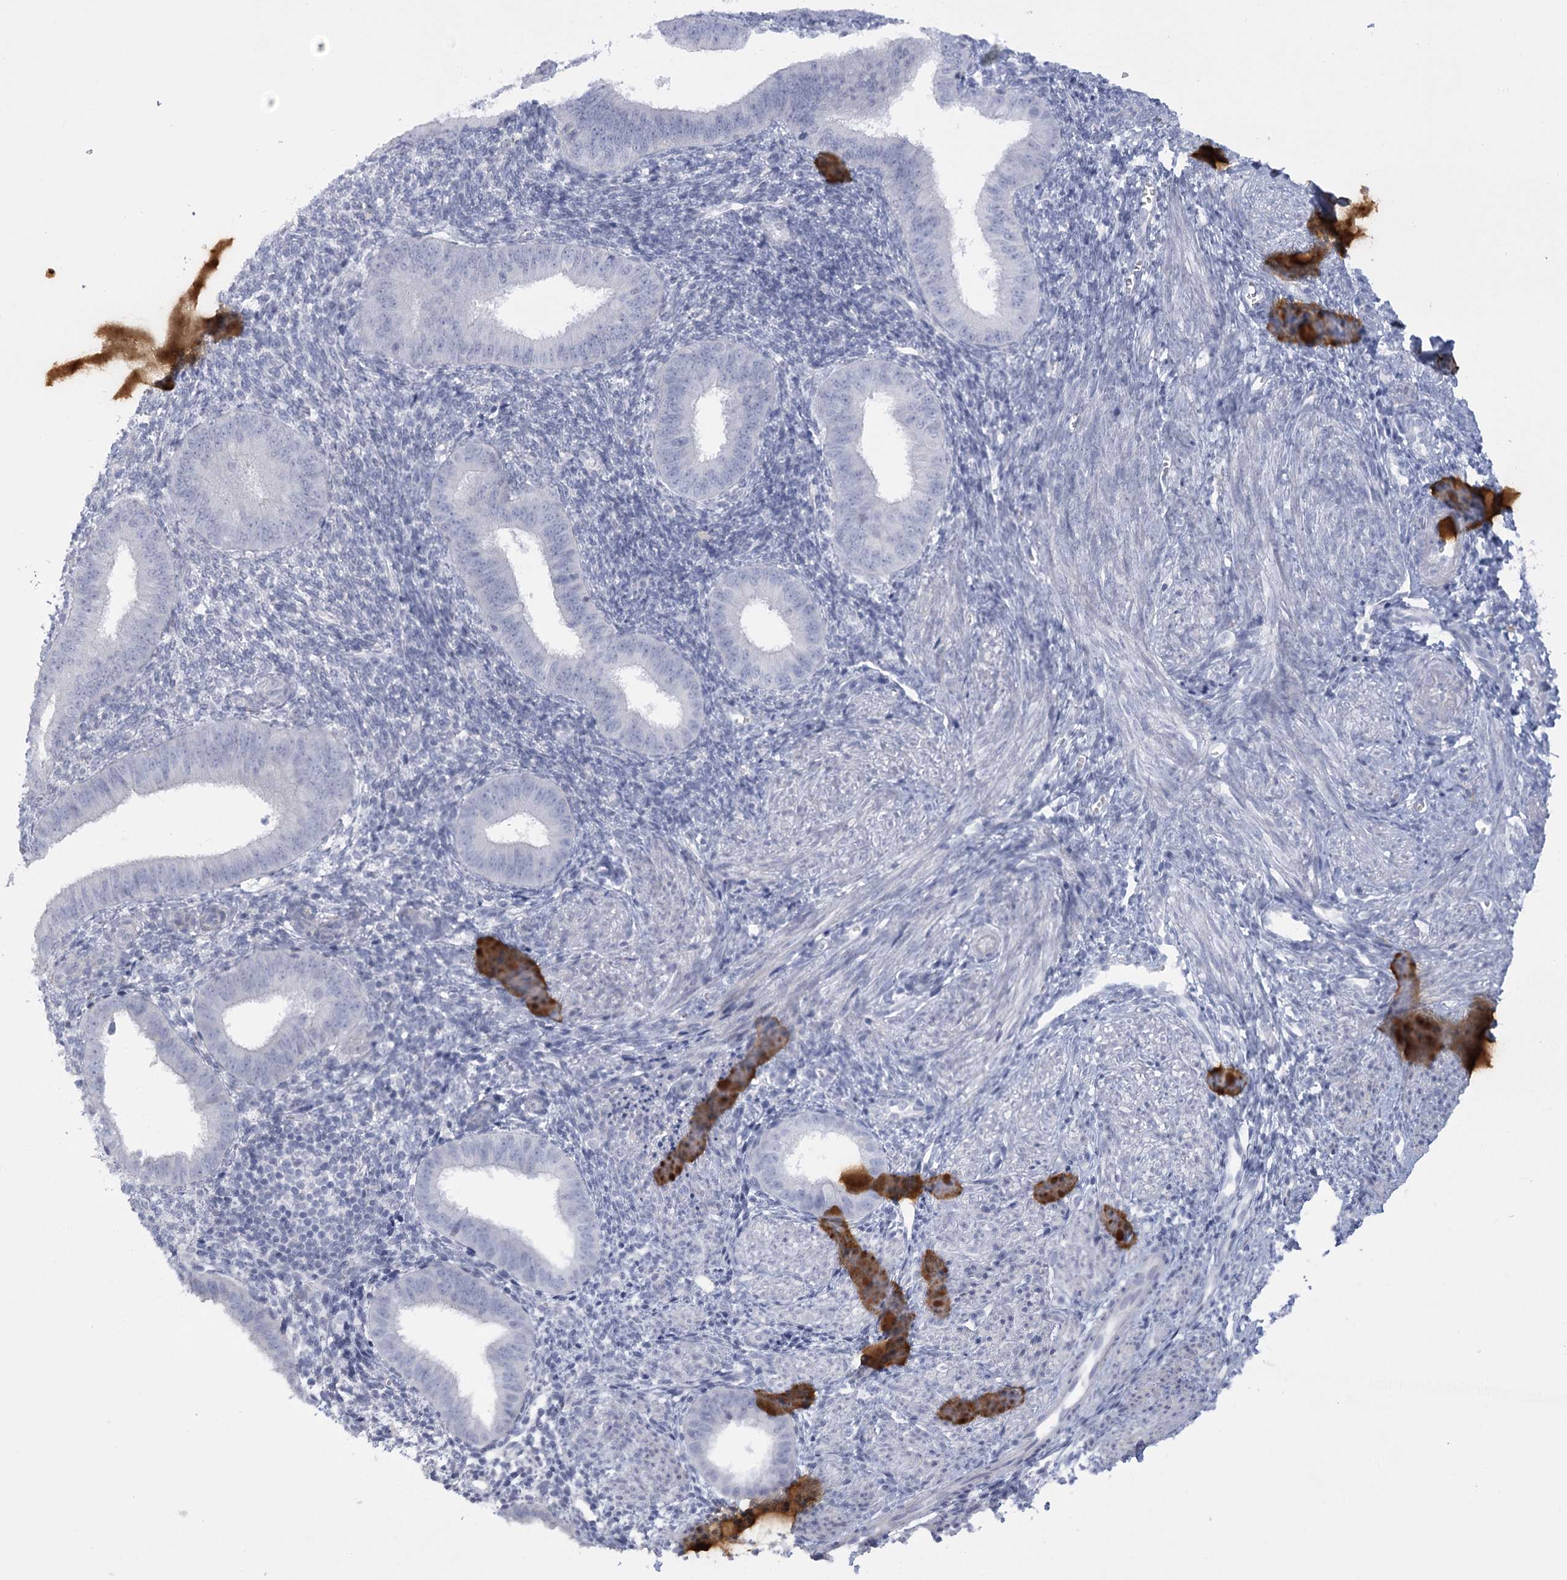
{"staining": {"intensity": "negative", "quantity": "none", "location": "none"}, "tissue": "endometrium", "cell_type": "Cells in endometrial stroma", "image_type": "normal", "snomed": [{"axis": "morphology", "description": "Normal tissue, NOS"}, {"axis": "topography", "description": "Uterus"}, {"axis": "topography", "description": "Endometrium"}], "caption": "A high-resolution micrograph shows IHC staining of benign endometrium, which exhibits no significant positivity in cells in endometrial stroma.", "gene": "FAM76B", "patient": {"sex": "female", "age": 48}}